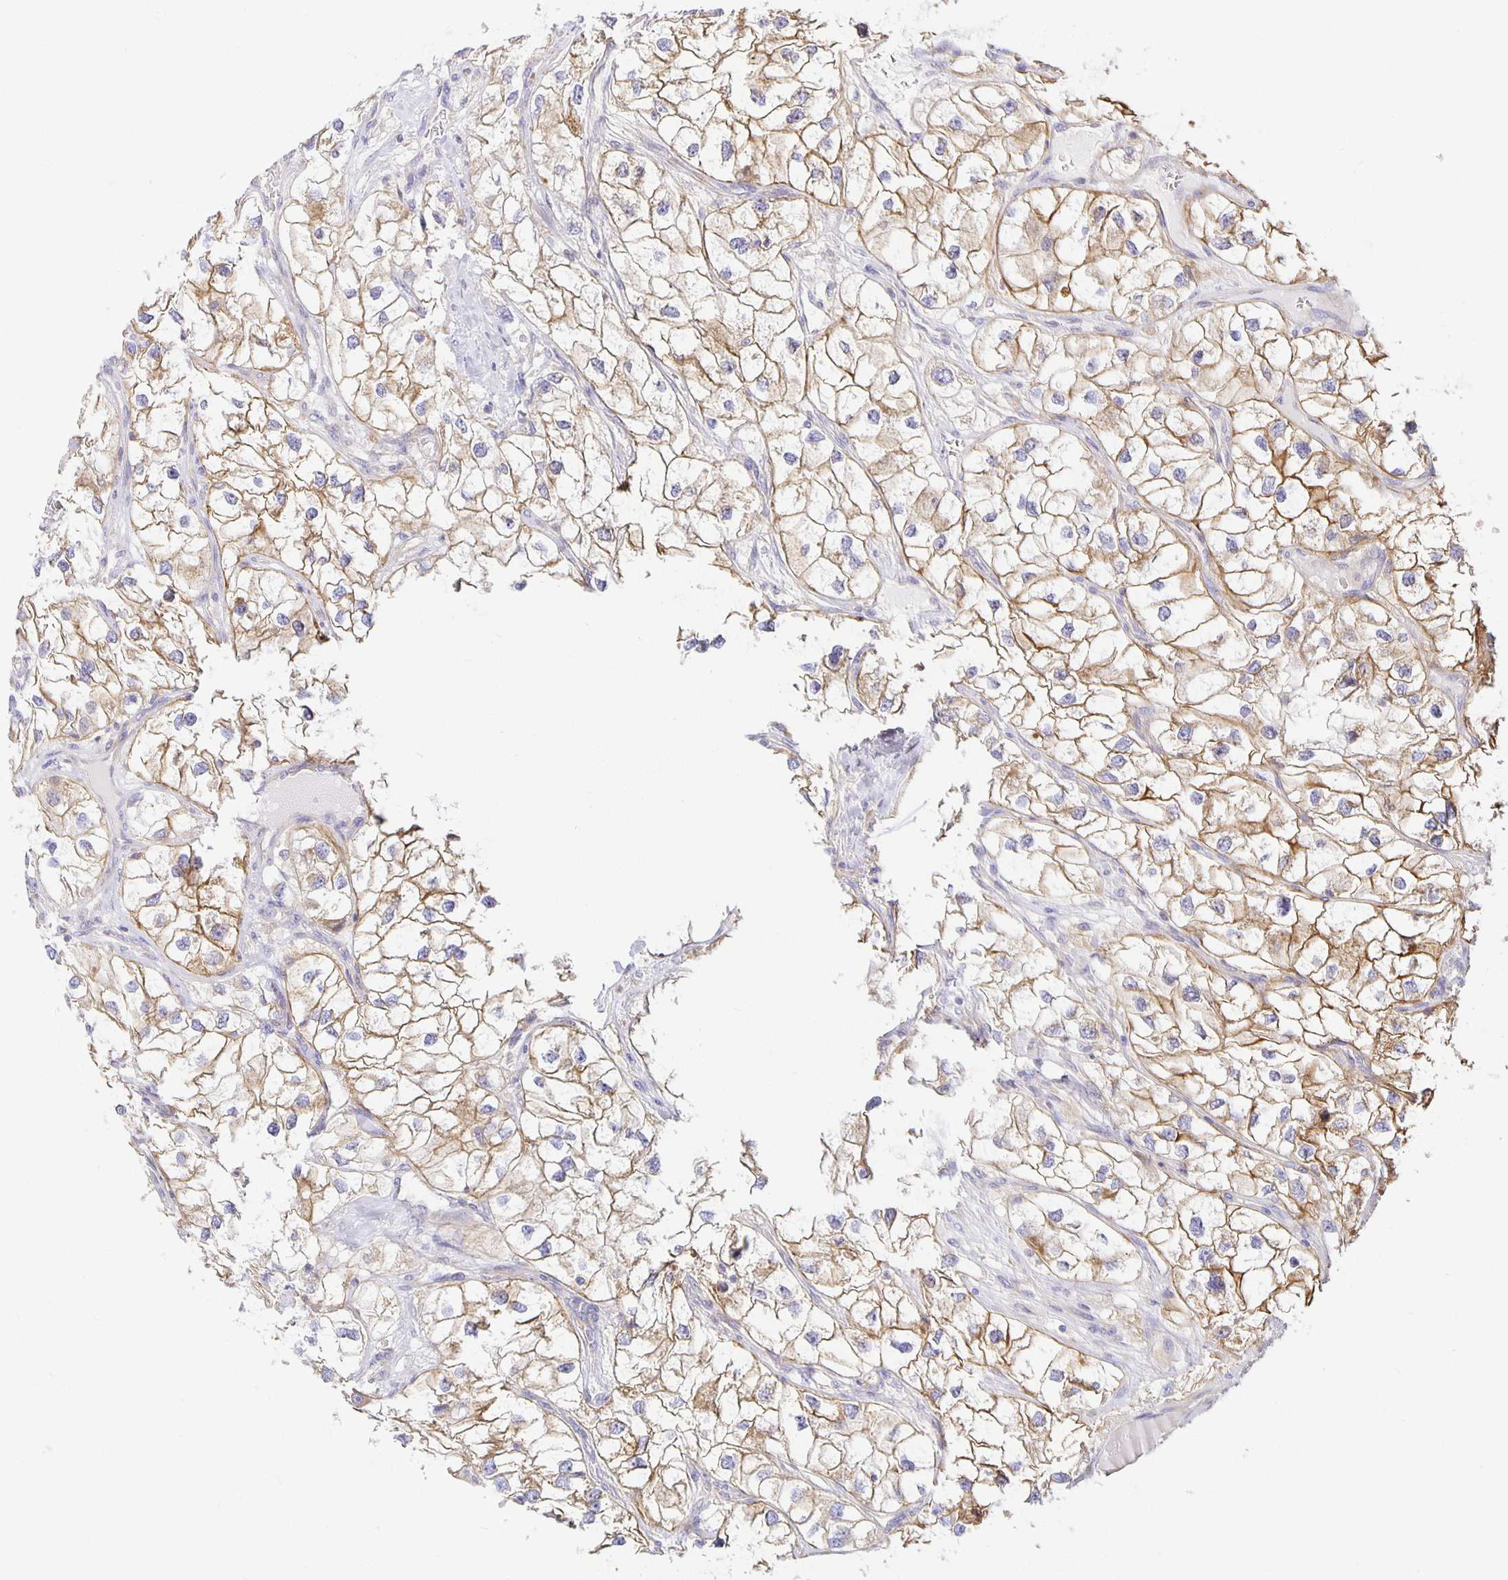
{"staining": {"intensity": "moderate", "quantity": ">75%", "location": "cytoplasmic/membranous"}, "tissue": "renal cancer", "cell_type": "Tumor cells", "image_type": "cancer", "snomed": [{"axis": "morphology", "description": "Adenocarcinoma, NOS"}, {"axis": "topography", "description": "Kidney"}], "caption": "Renal cancer stained for a protein reveals moderate cytoplasmic/membranous positivity in tumor cells.", "gene": "FLRT3", "patient": {"sex": "male", "age": 59}}